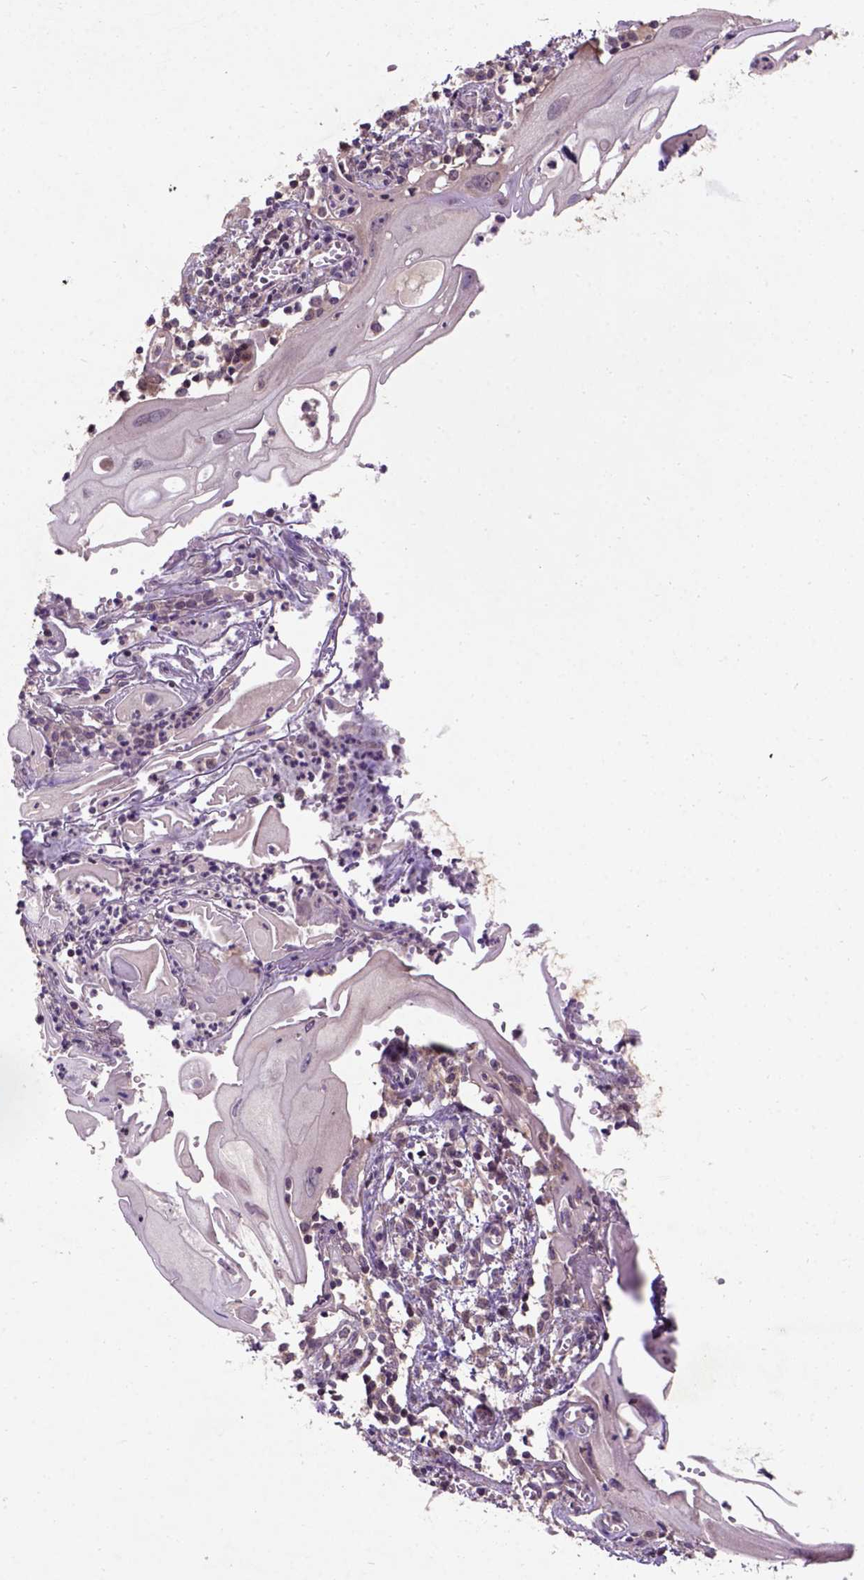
{"staining": {"intensity": "negative", "quantity": "none", "location": "none"}, "tissue": "cervical cancer", "cell_type": "Tumor cells", "image_type": "cancer", "snomed": [{"axis": "morphology", "description": "Squamous cell carcinoma, NOS"}, {"axis": "topography", "description": "Cervix"}], "caption": "A photomicrograph of cervical squamous cell carcinoma stained for a protein displays no brown staining in tumor cells. (IHC, brightfield microscopy, high magnification).", "gene": "KBTBD8", "patient": {"sex": "female", "age": 30}}